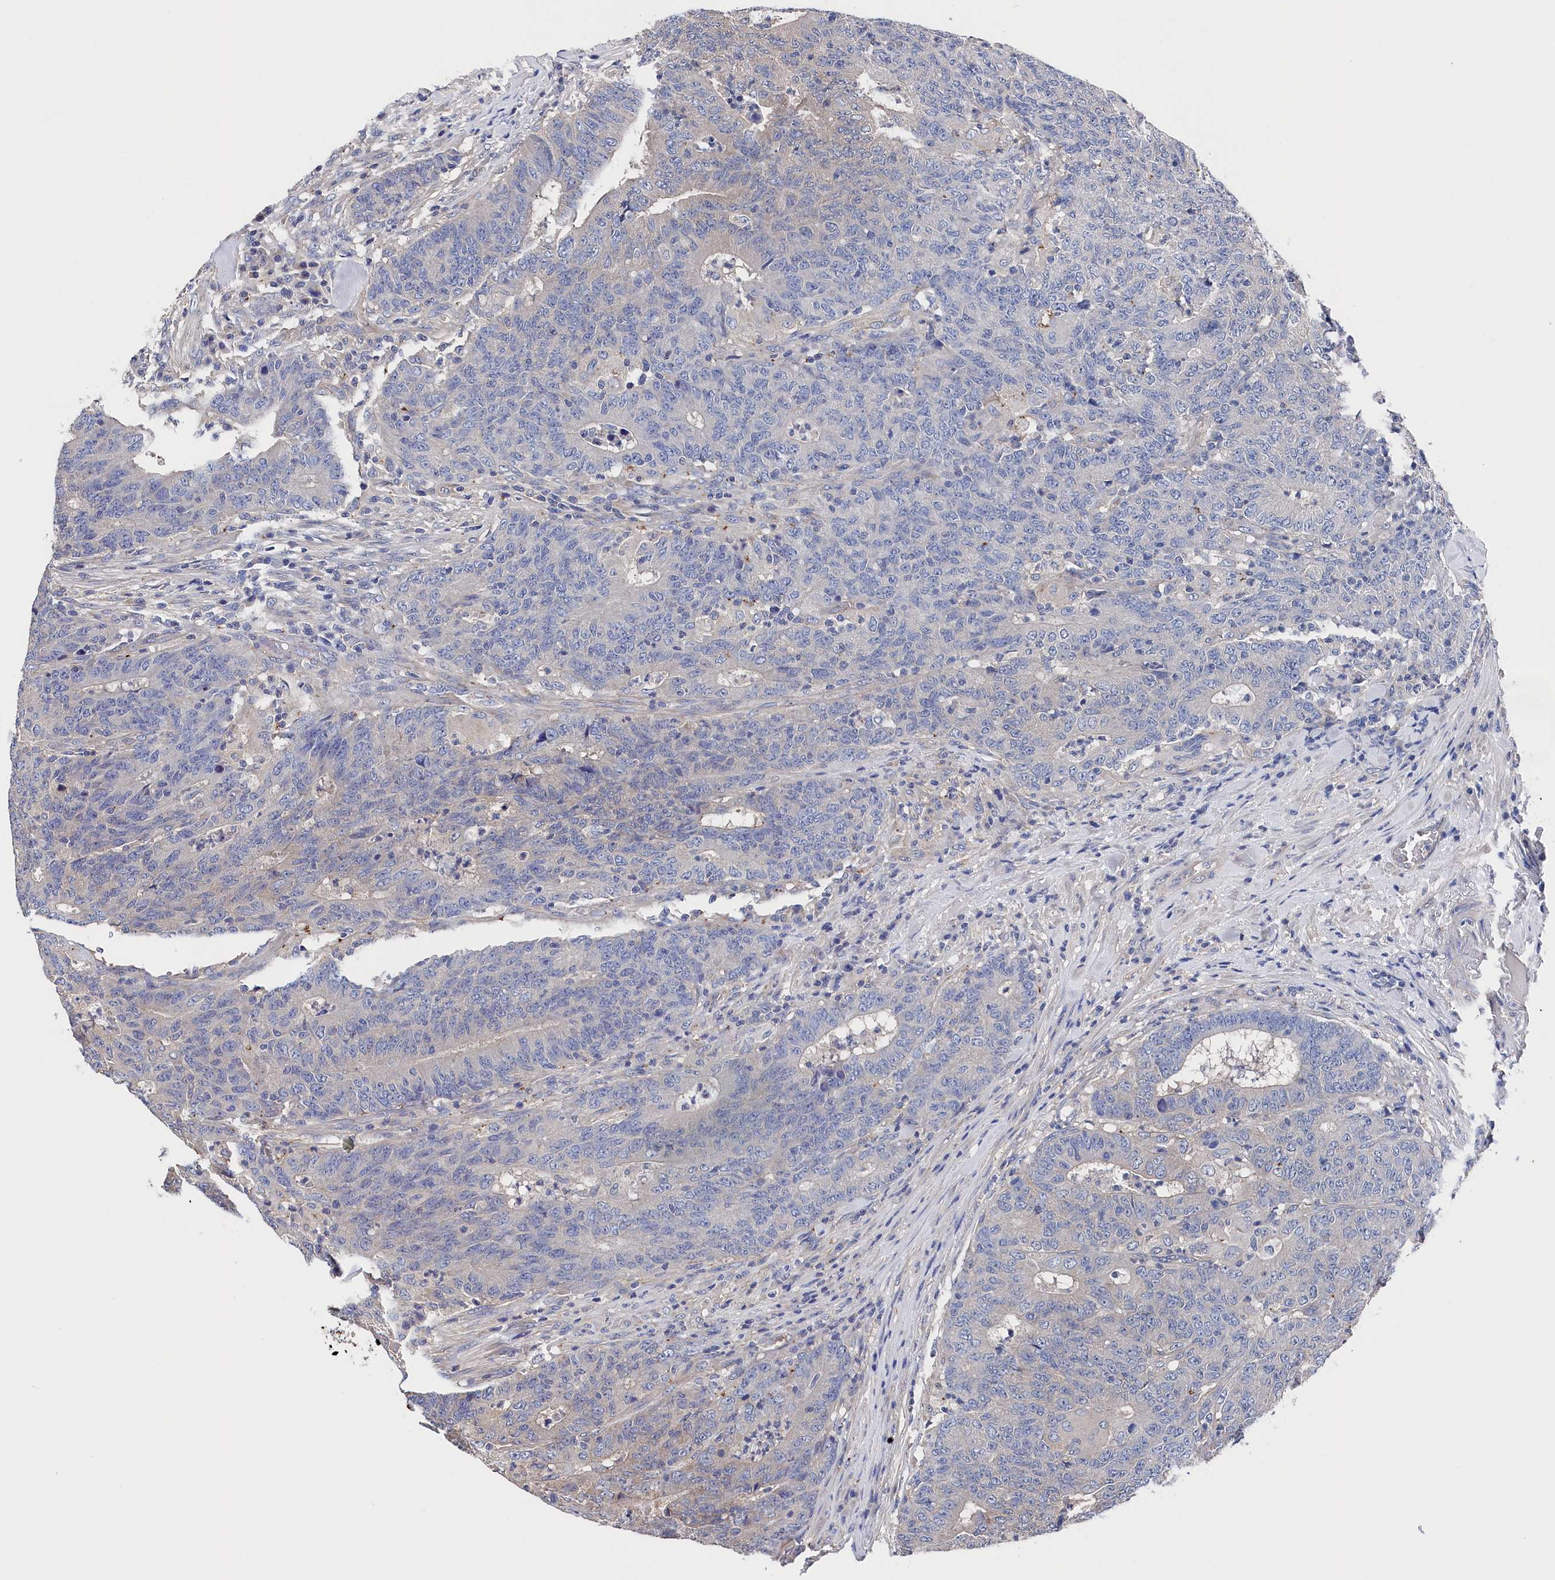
{"staining": {"intensity": "negative", "quantity": "none", "location": "none"}, "tissue": "colorectal cancer", "cell_type": "Tumor cells", "image_type": "cancer", "snomed": [{"axis": "morphology", "description": "Normal tissue, NOS"}, {"axis": "morphology", "description": "Adenocarcinoma, NOS"}, {"axis": "topography", "description": "Colon"}], "caption": "An IHC micrograph of colorectal cancer (adenocarcinoma) is shown. There is no staining in tumor cells of colorectal cancer (adenocarcinoma).", "gene": "BHMT", "patient": {"sex": "female", "age": 75}}